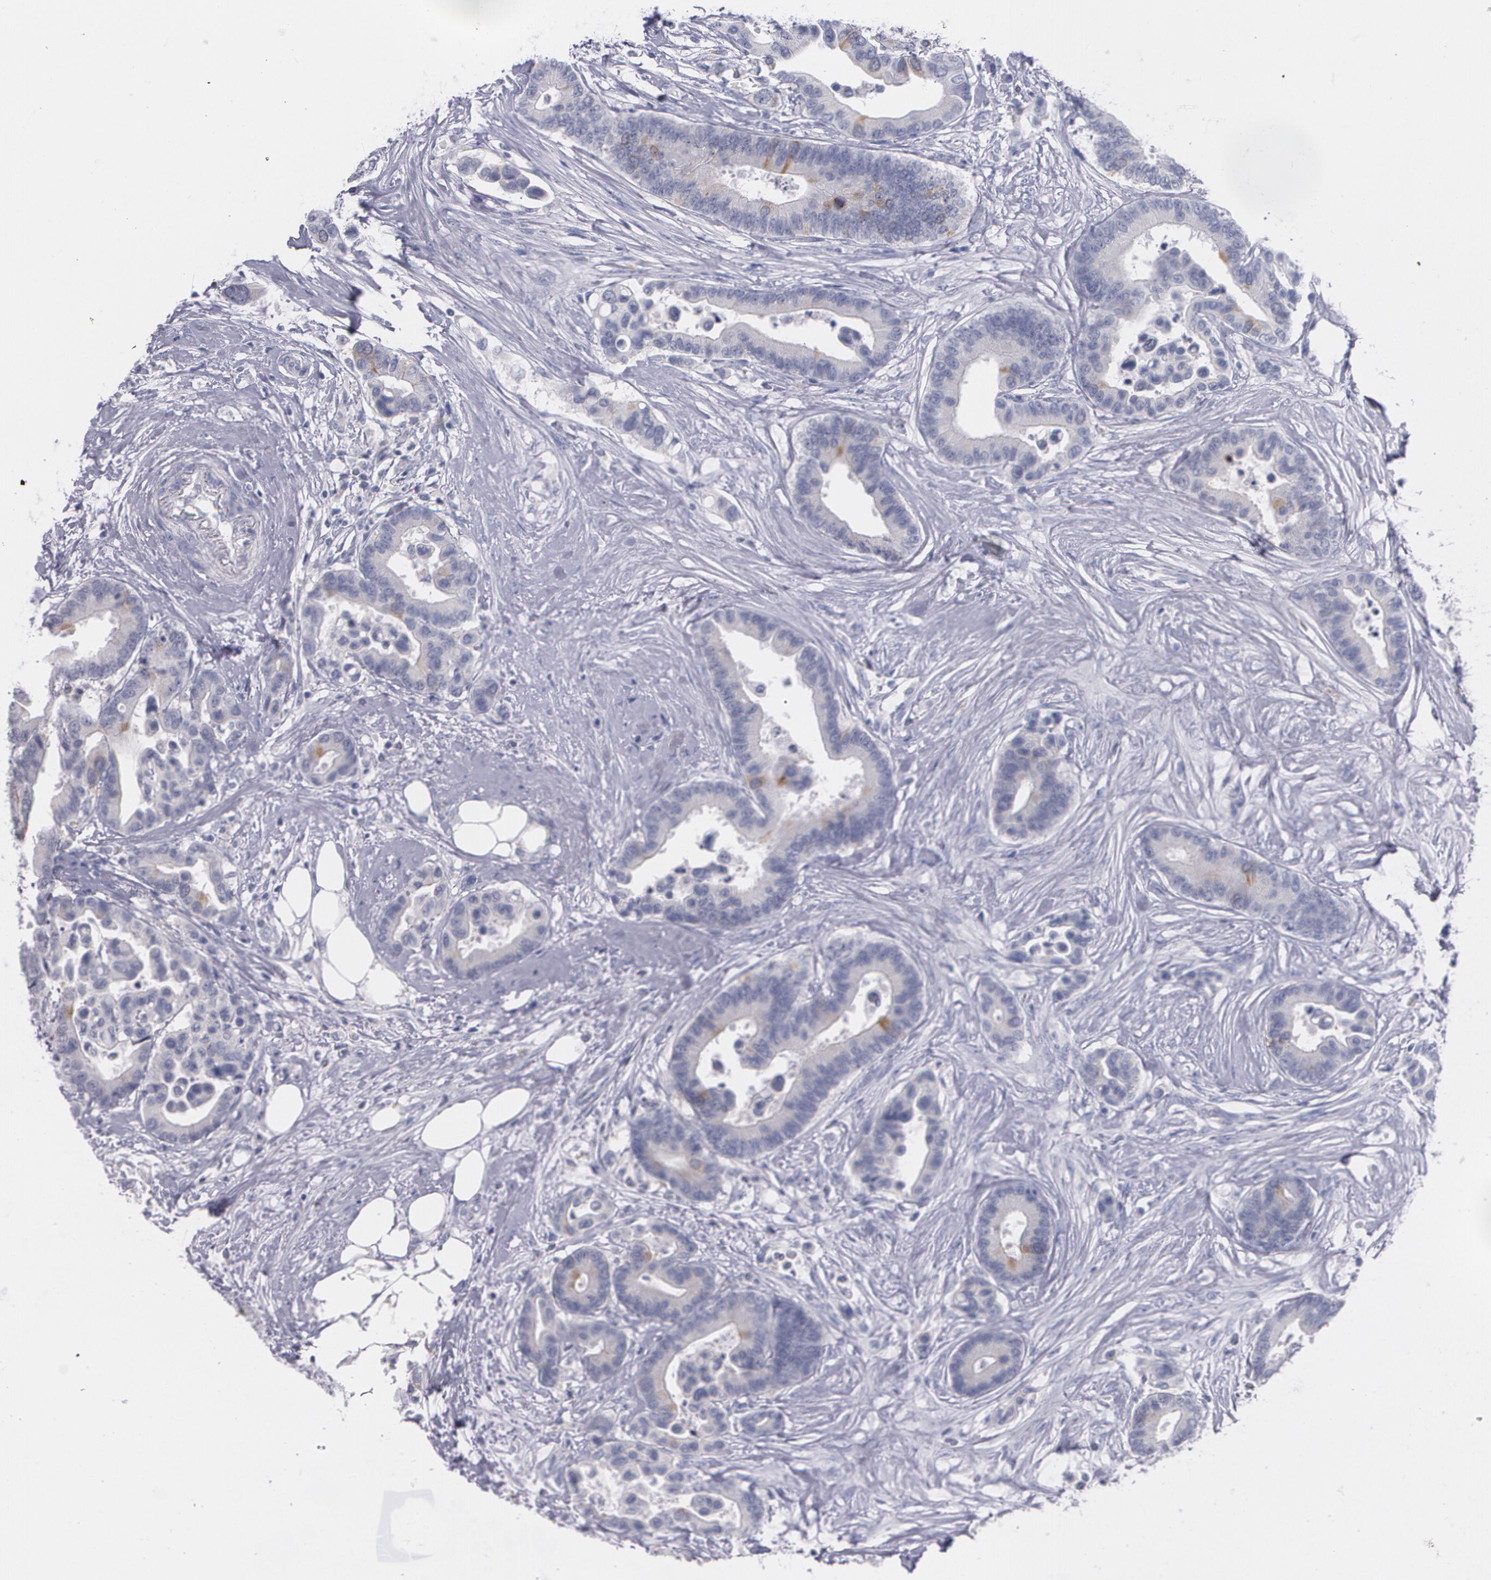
{"staining": {"intensity": "strong", "quantity": "<25%", "location": "cytoplasmic/membranous"}, "tissue": "colorectal cancer", "cell_type": "Tumor cells", "image_type": "cancer", "snomed": [{"axis": "morphology", "description": "Adenocarcinoma, NOS"}, {"axis": "topography", "description": "Colon"}], "caption": "Strong cytoplasmic/membranous protein staining is appreciated in approximately <25% of tumor cells in adenocarcinoma (colorectal).", "gene": "HMMR", "patient": {"sex": "male", "age": 82}}